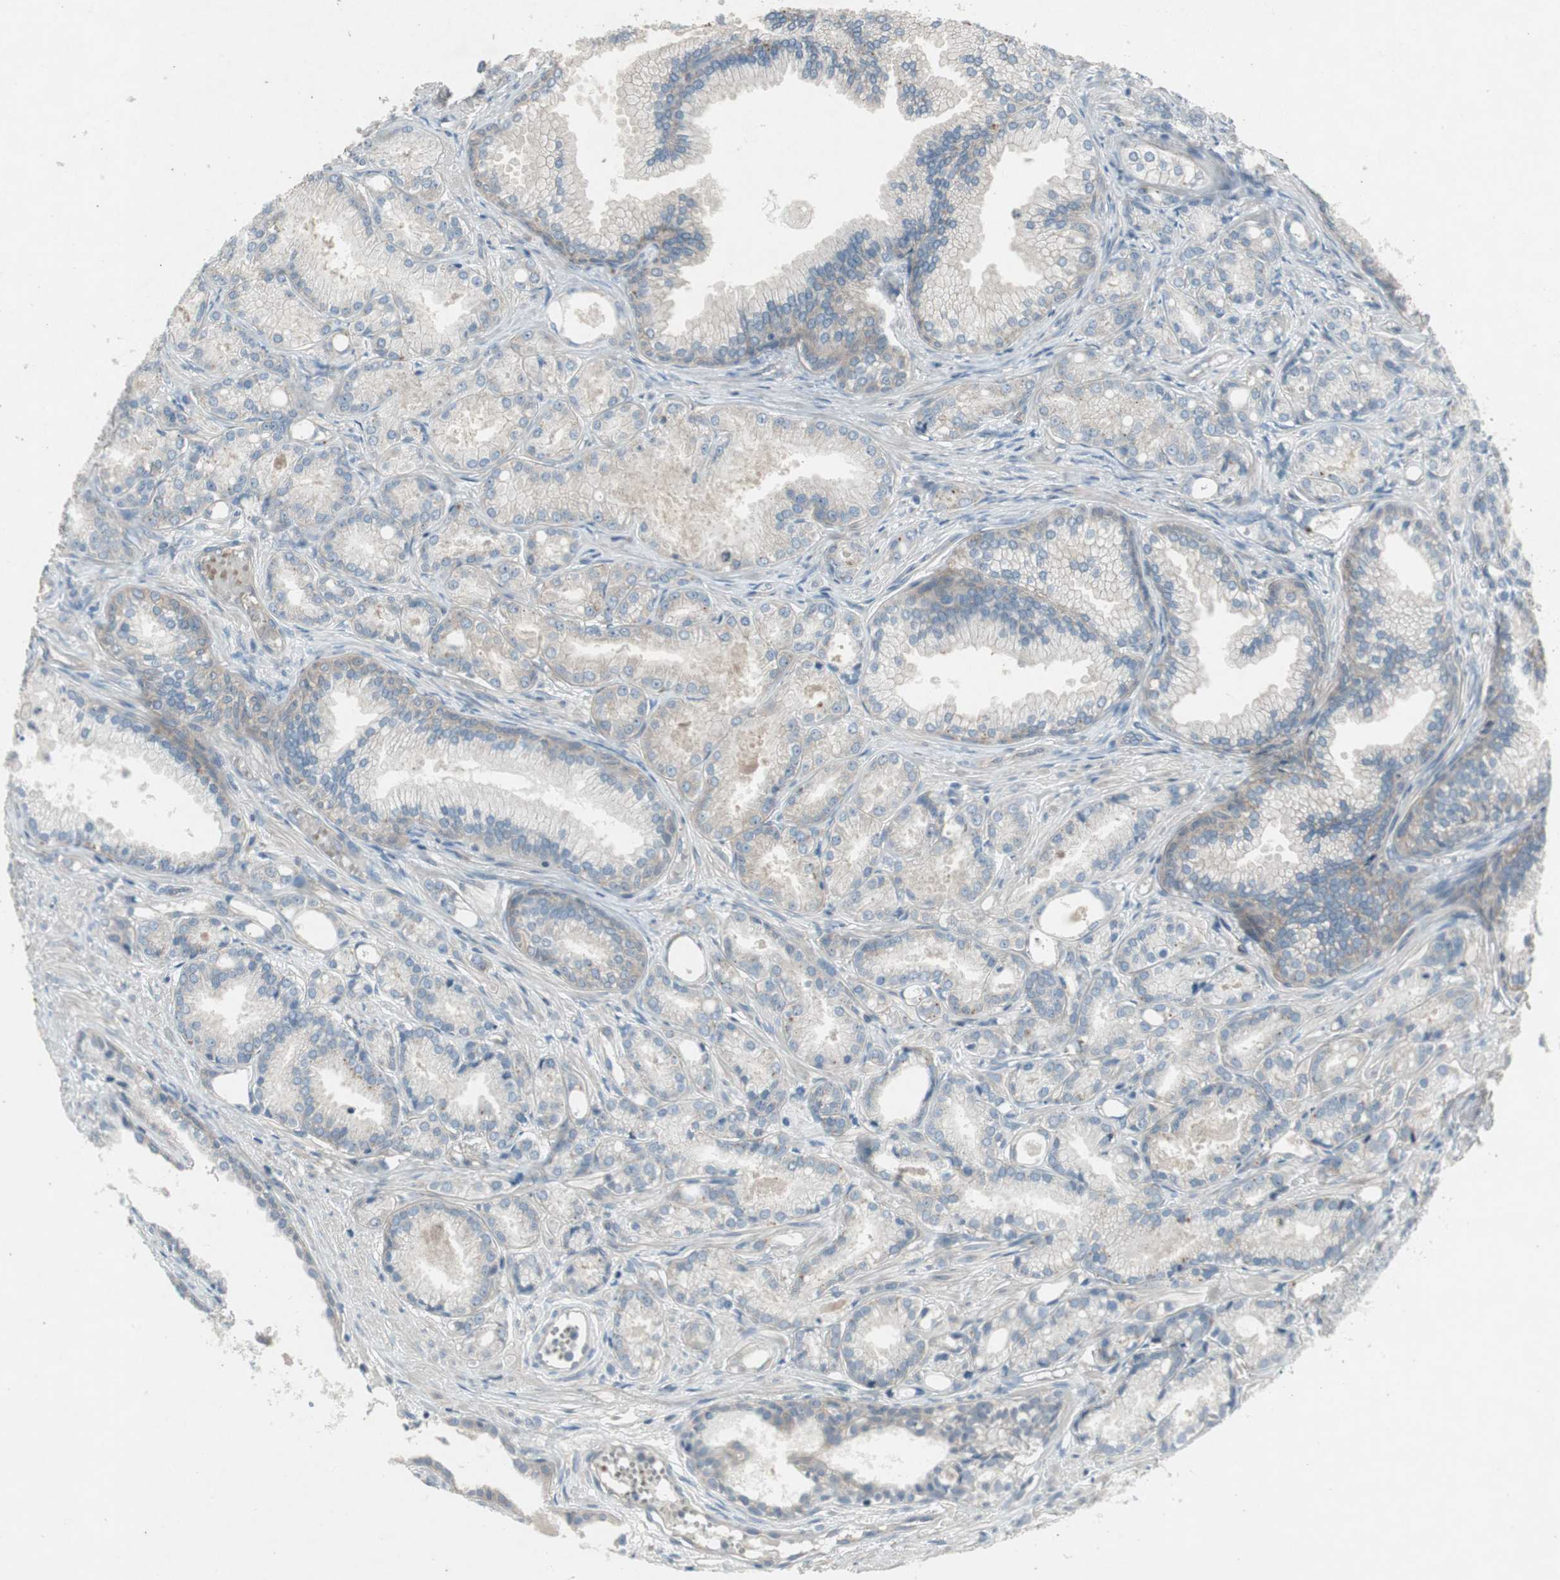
{"staining": {"intensity": "weak", "quantity": "<25%", "location": "cytoplasmic/membranous"}, "tissue": "prostate cancer", "cell_type": "Tumor cells", "image_type": "cancer", "snomed": [{"axis": "morphology", "description": "Adenocarcinoma, Low grade"}, {"axis": "topography", "description": "Prostate"}], "caption": "A high-resolution micrograph shows IHC staining of prostate cancer (adenocarcinoma (low-grade)), which exhibits no significant staining in tumor cells. (Stains: DAB (3,3'-diaminobenzidine) IHC with hematoxylin counter stain, Microscopy: brightfield microscopy at high magnification).", "gene": "PANK2", "patient": {"sex": "male", "age": 72}}